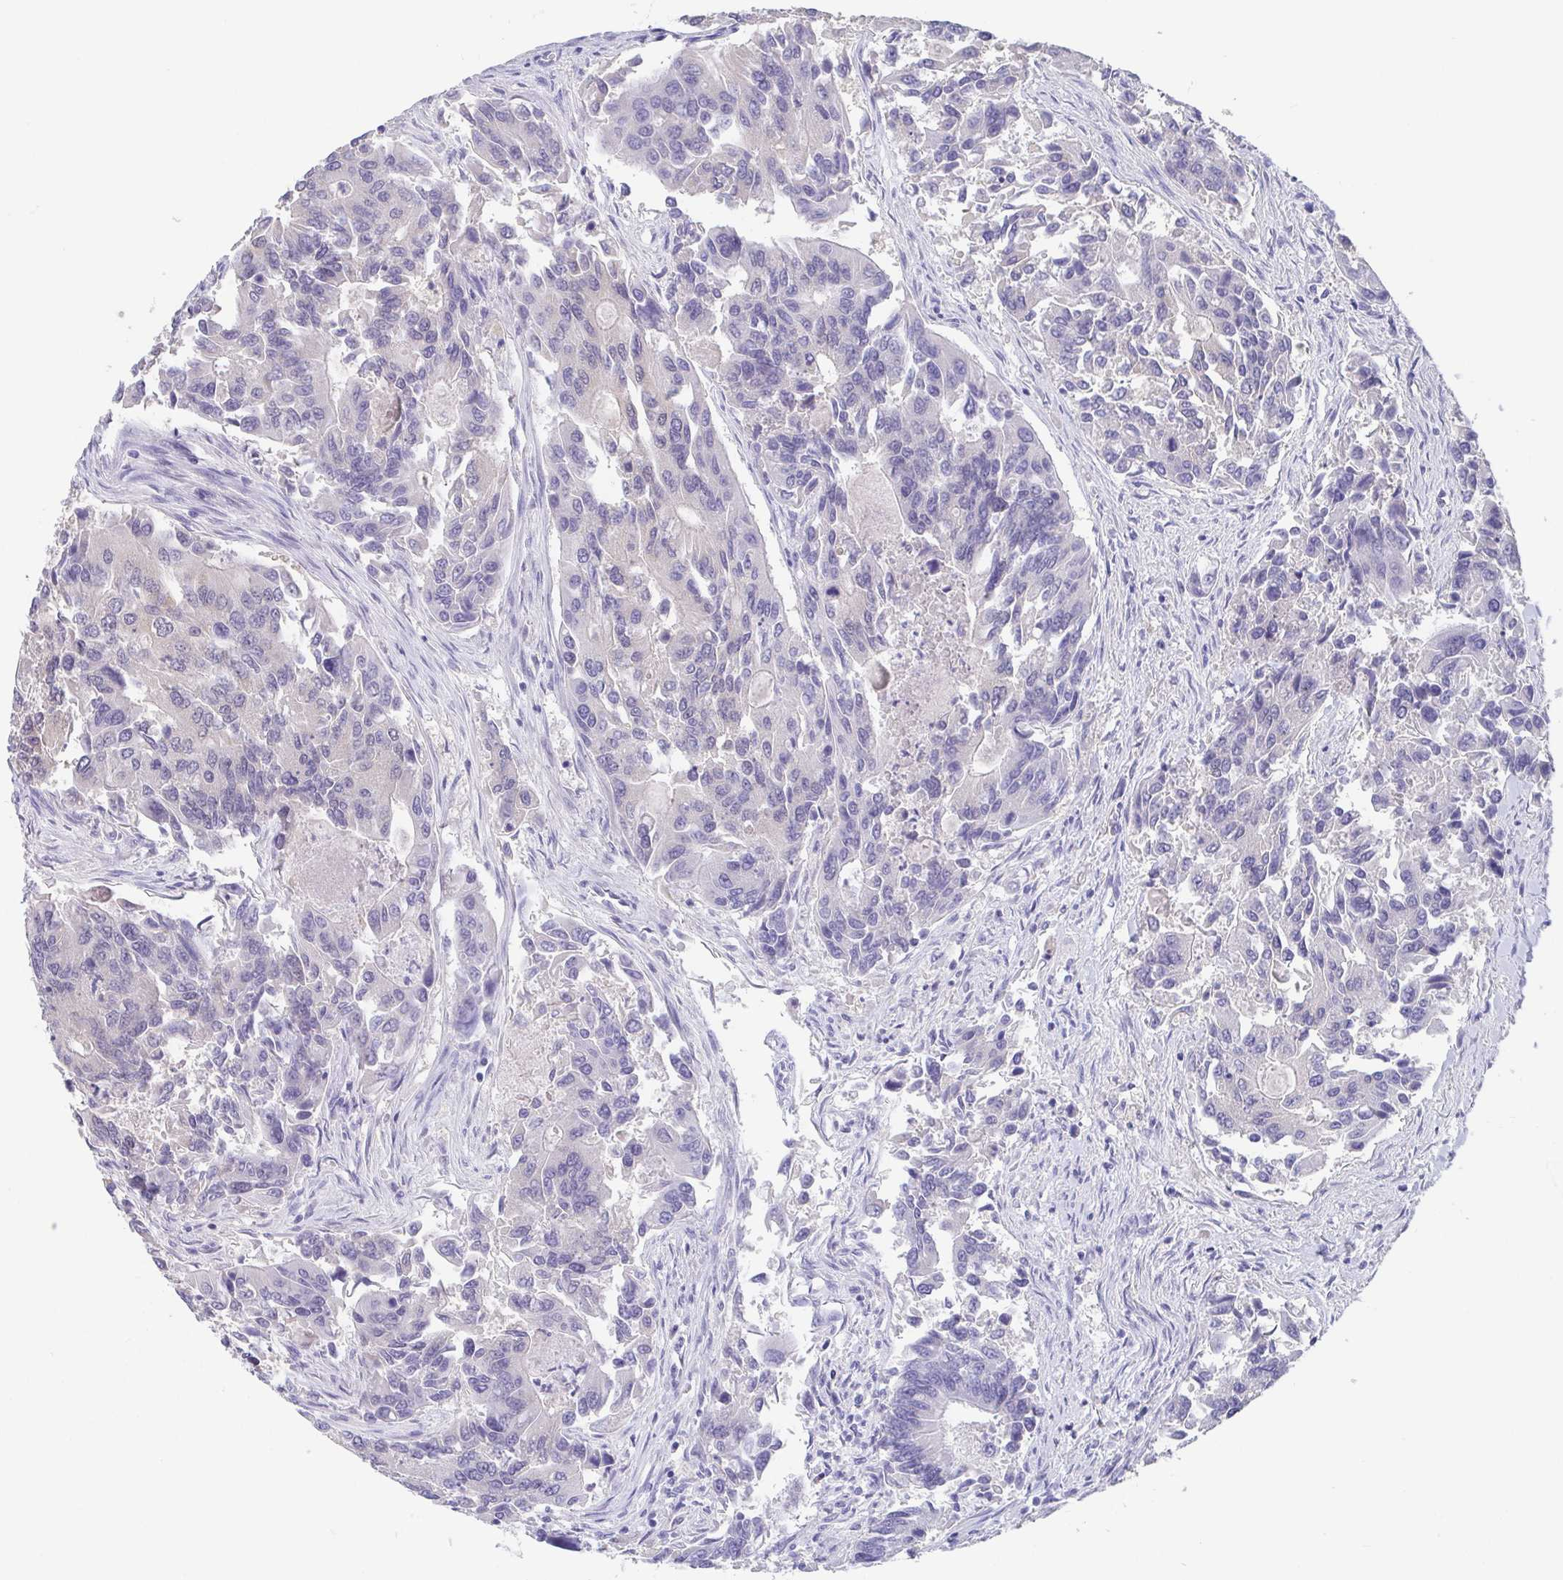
{"staining": {"intensity": "negative", "quantity": "none", "location": "none"}, "tissue": "colorectal cancer", "cell_type": "Tumor cells", "image_type": "cancer", "snomed": [{"axis": "morphology", "description": "Adenocarcinoma, NOS"}, {"axis": "topography", "description": "Colon"}], "caption": "Tumor cells show no significant positivity in colorectal cancer.", "gene": "IDH1", "patient": {"sex": "female", "age": 67}}